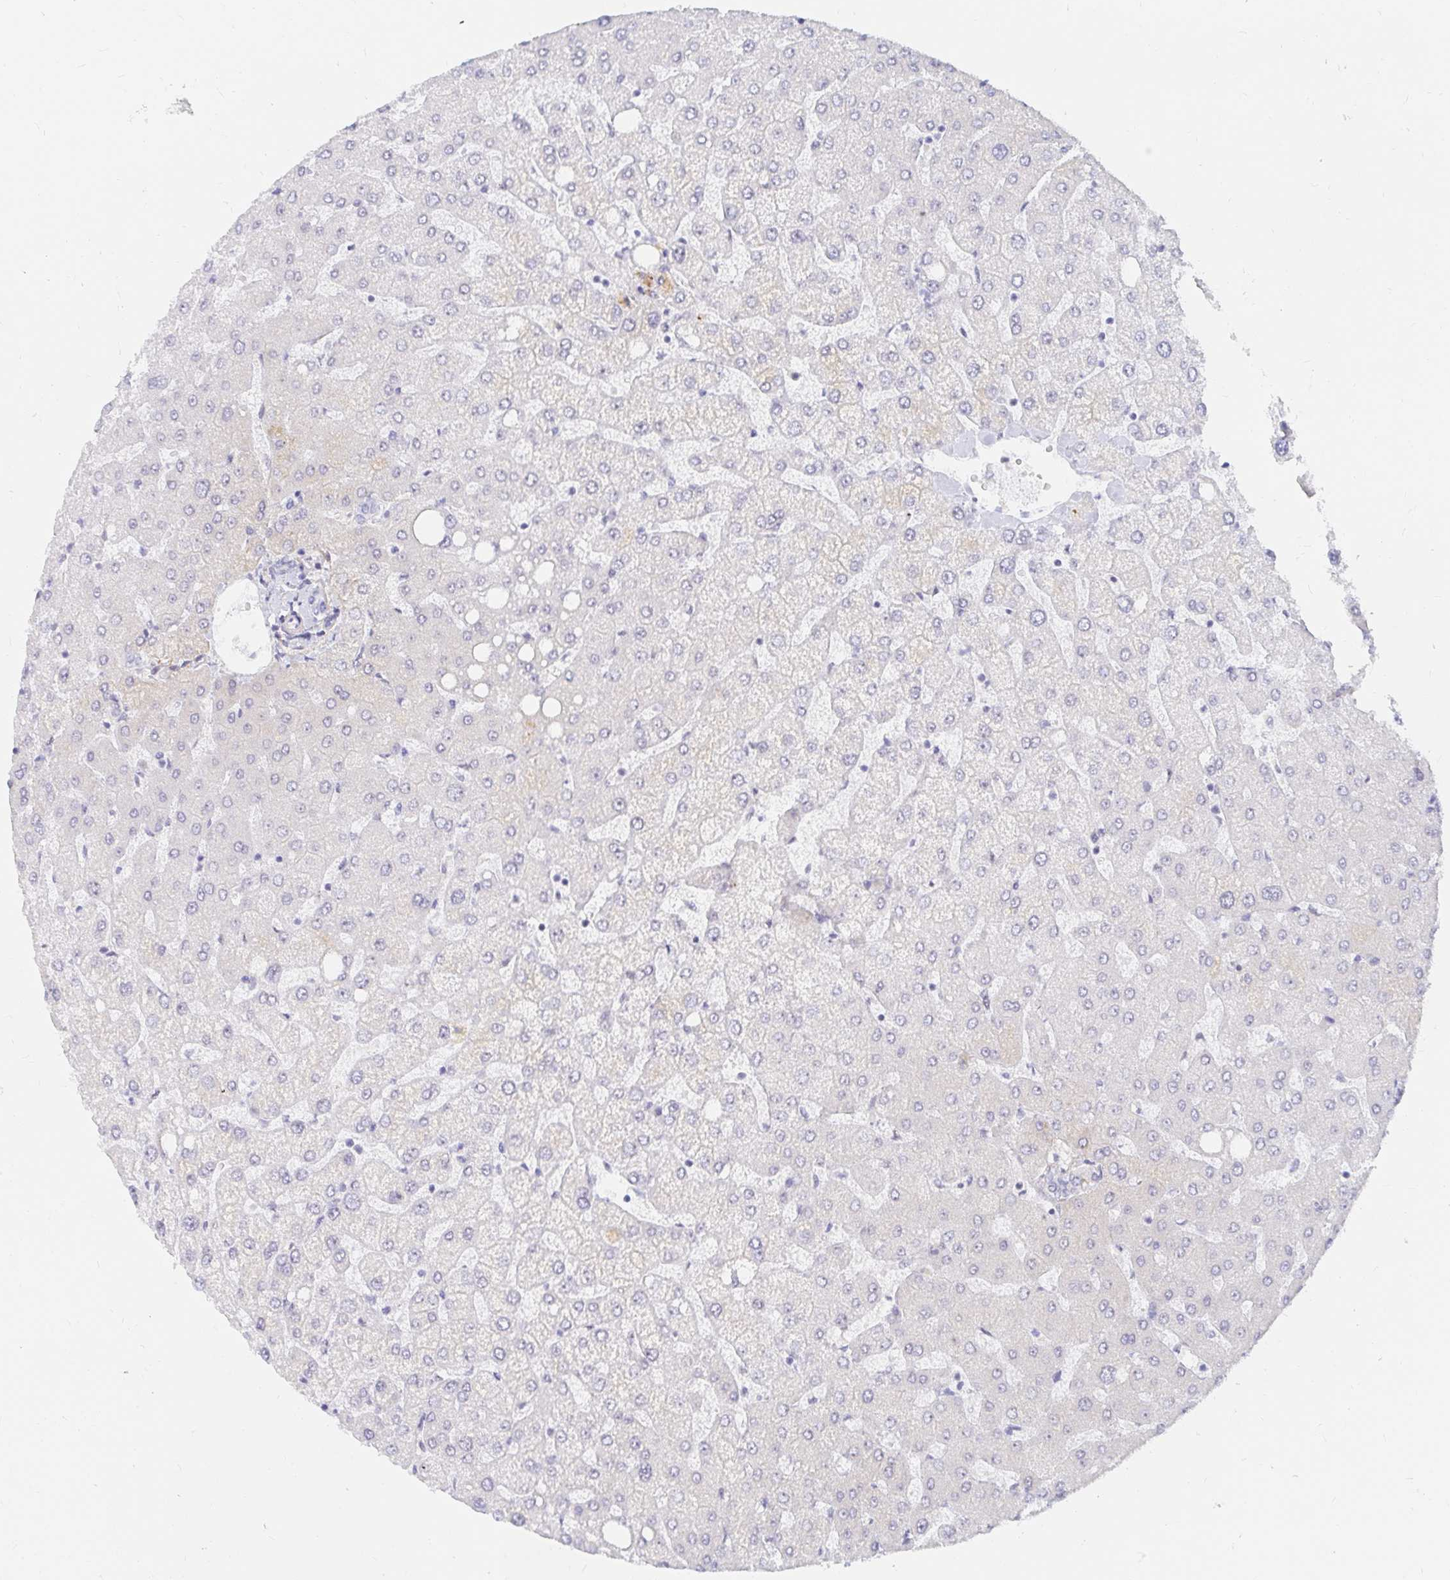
{"staining": {"intensity": "negative", "quantity": "none", "location": "none"}, "tissue": "liver", "cell_type": "Cholangiocytes", "image_type": "normal", "snomed": [{"axis": "morphology", "description": "Normal tissue, NOS"}, {"axis": "topography", "description": "Liver"}], "caption": "Immunohistochemical staining of normal liver demonstrates no significant positivity in cholangiocytes. (Immunohistochemistry (ihc), brightfield microscopy, high magnification).", "gene": "COL28A1", "patient": {"sex": "female", "age": 54}}